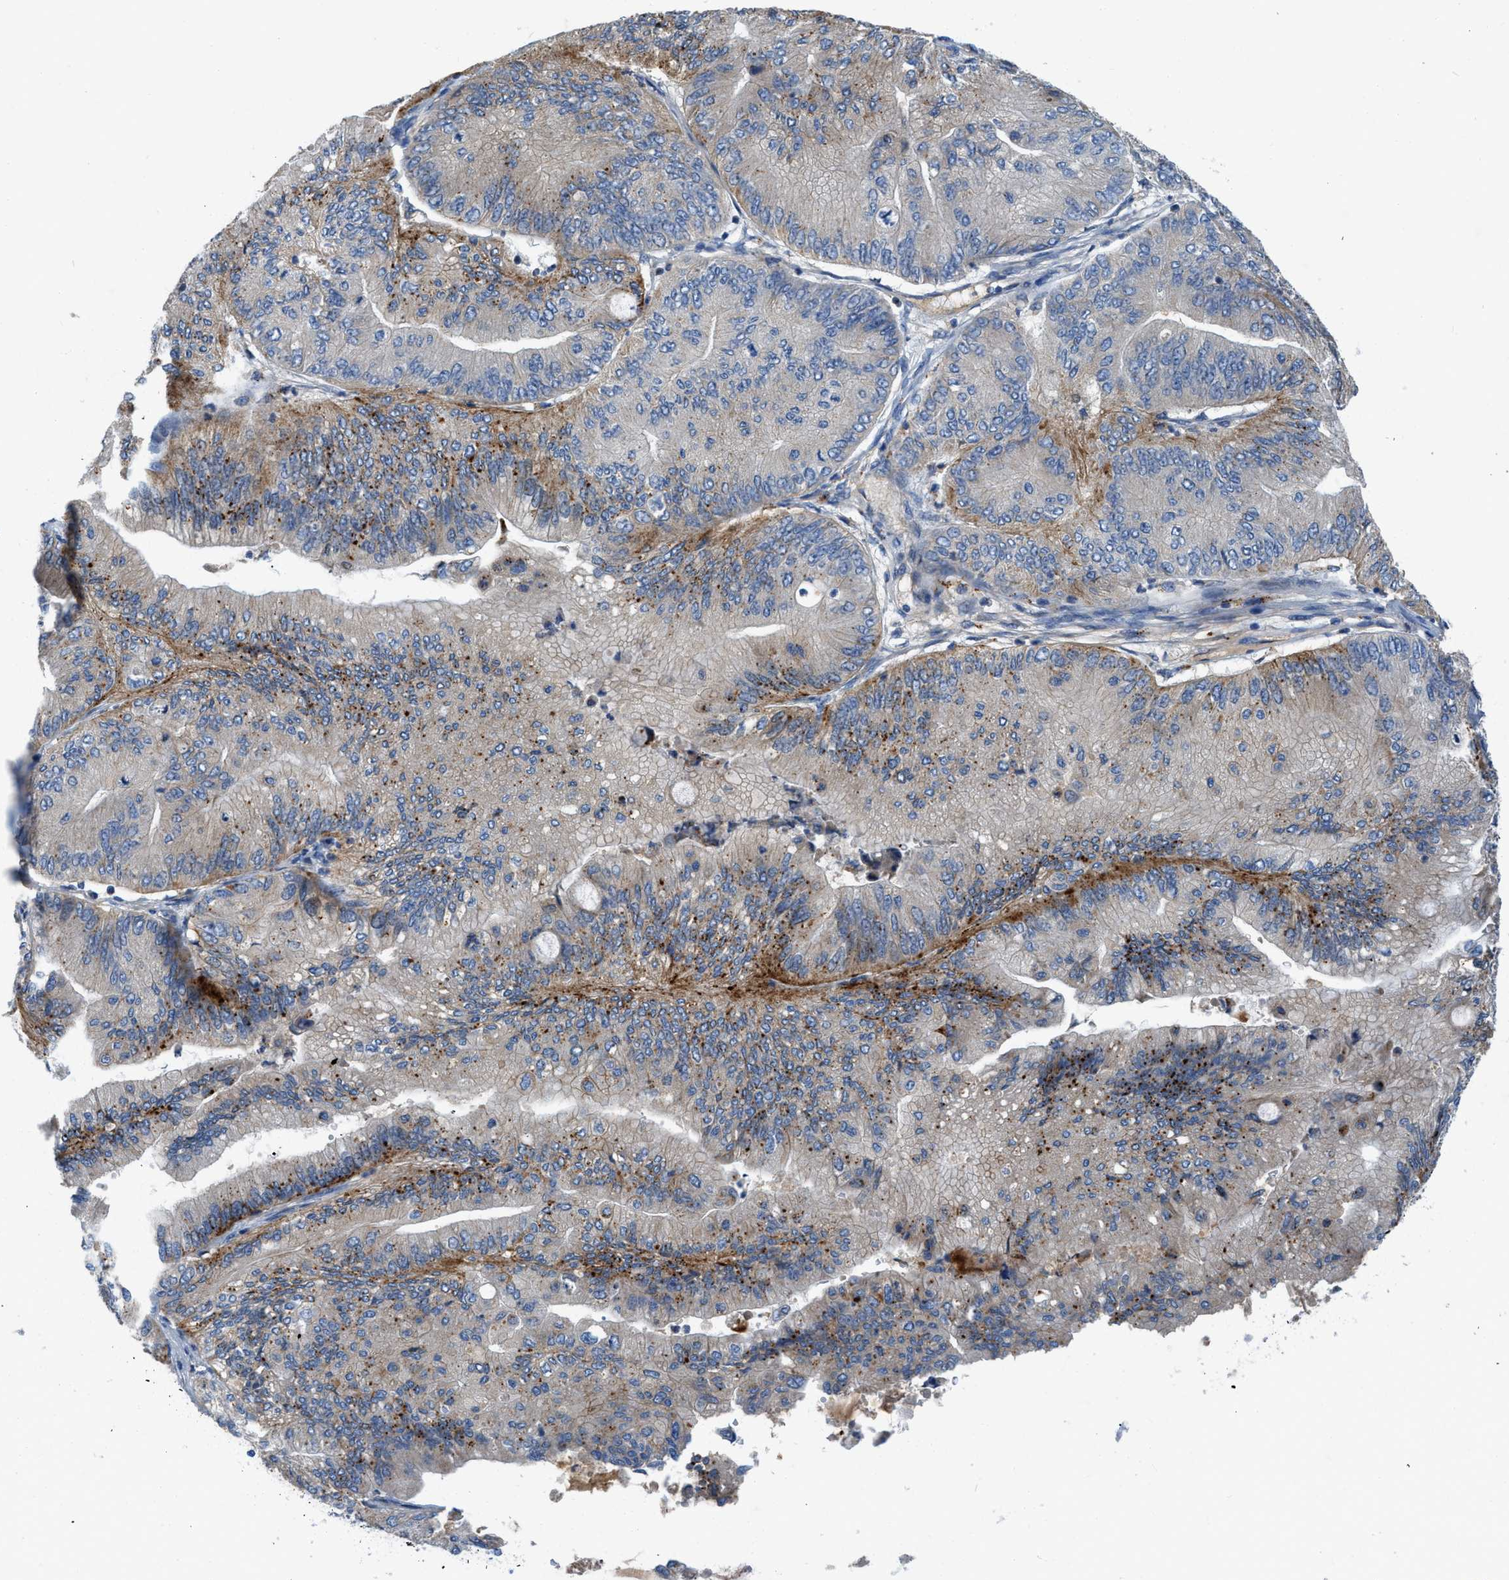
{"staining": {"intensity": "moderate", "quantity": "<25%", "location": "cytoplasmic/membranous"}, "tissue": "ovarian cancer", "cell_type": "Tumor cells", "image_type": "cancer", "snomed": [{"axis": "morphology", "description": "Cystadenocarcinoma, mucinous, NOS"}, {"axis": "topography", "description": "Ovary"}], "caption": "Immunohistochemistry of human ovarian cancer reveals low levels of moderate cytoplasmic/membranous expression in about <25% of tumor cells. Using DAB (3,3'-diaminobenzidine) (brown) and hematoxylin (blue) stains, captured at high magnification using brightfield microscopy.", "gene": "TMEM248", "patient": {"sex": "female", "age": 61}}